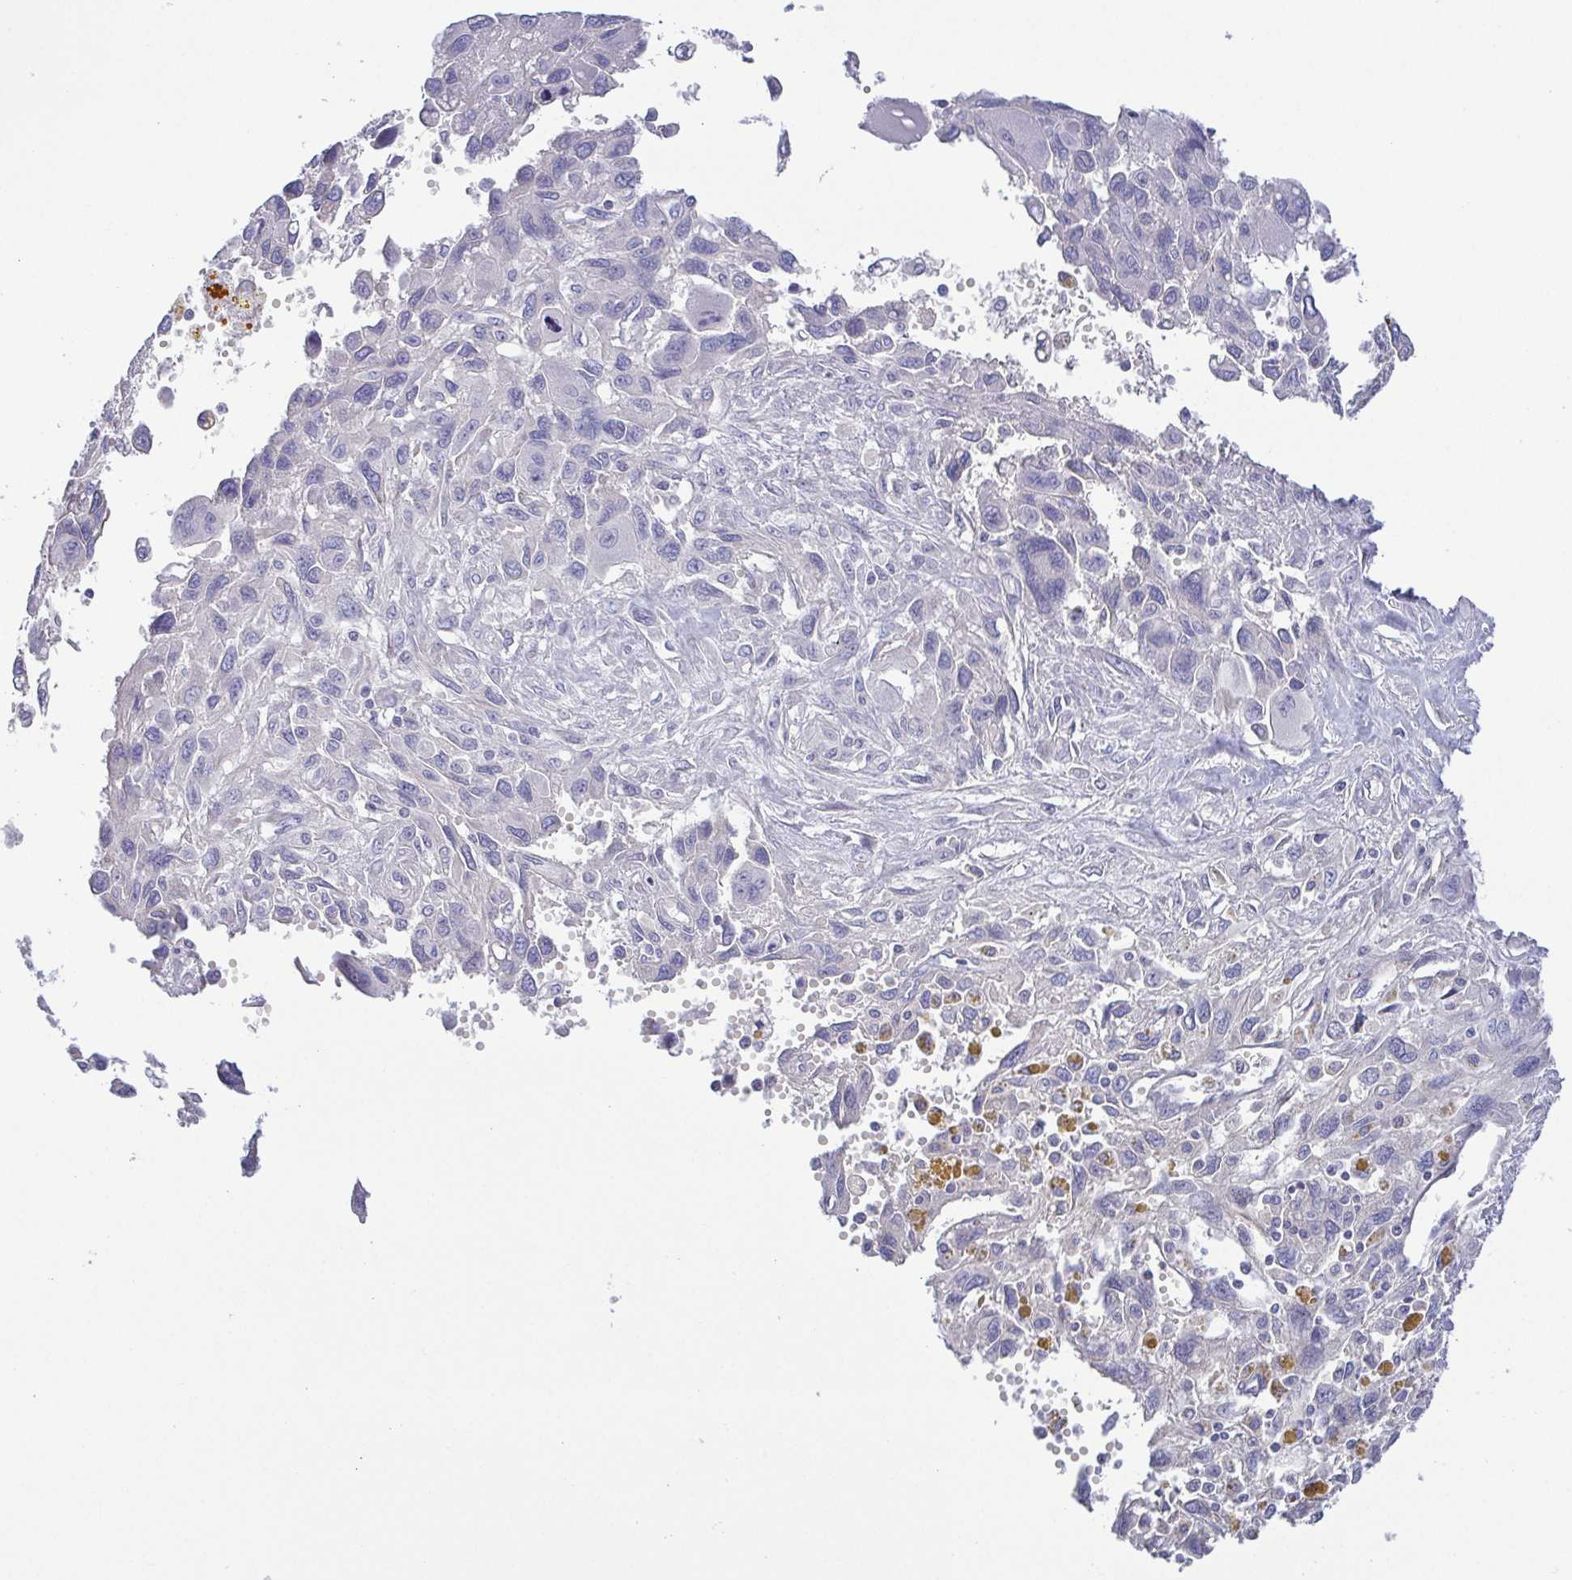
{"staining": {"intensity": "negative", "quantity": "none", "location": "none"}, "tissue": "pancreatic cancer", "cell_type": "Tumor cells", "image_type": "cancer", "snomed": [{"axis": "morphology", "description": "Adenocarcinoma, NOS"}, {"axis": "topography", "description": "Pancreas"}], "caption": "High magnification brightfield microscopy of pancreatic adenocarcinoma stained with DAB (brown) and counterstained with hematoxylin (blue): tumor cells show no significant staining.", "gene": "PKDREJ", "patient": {"sex": "female", "age": 47}}